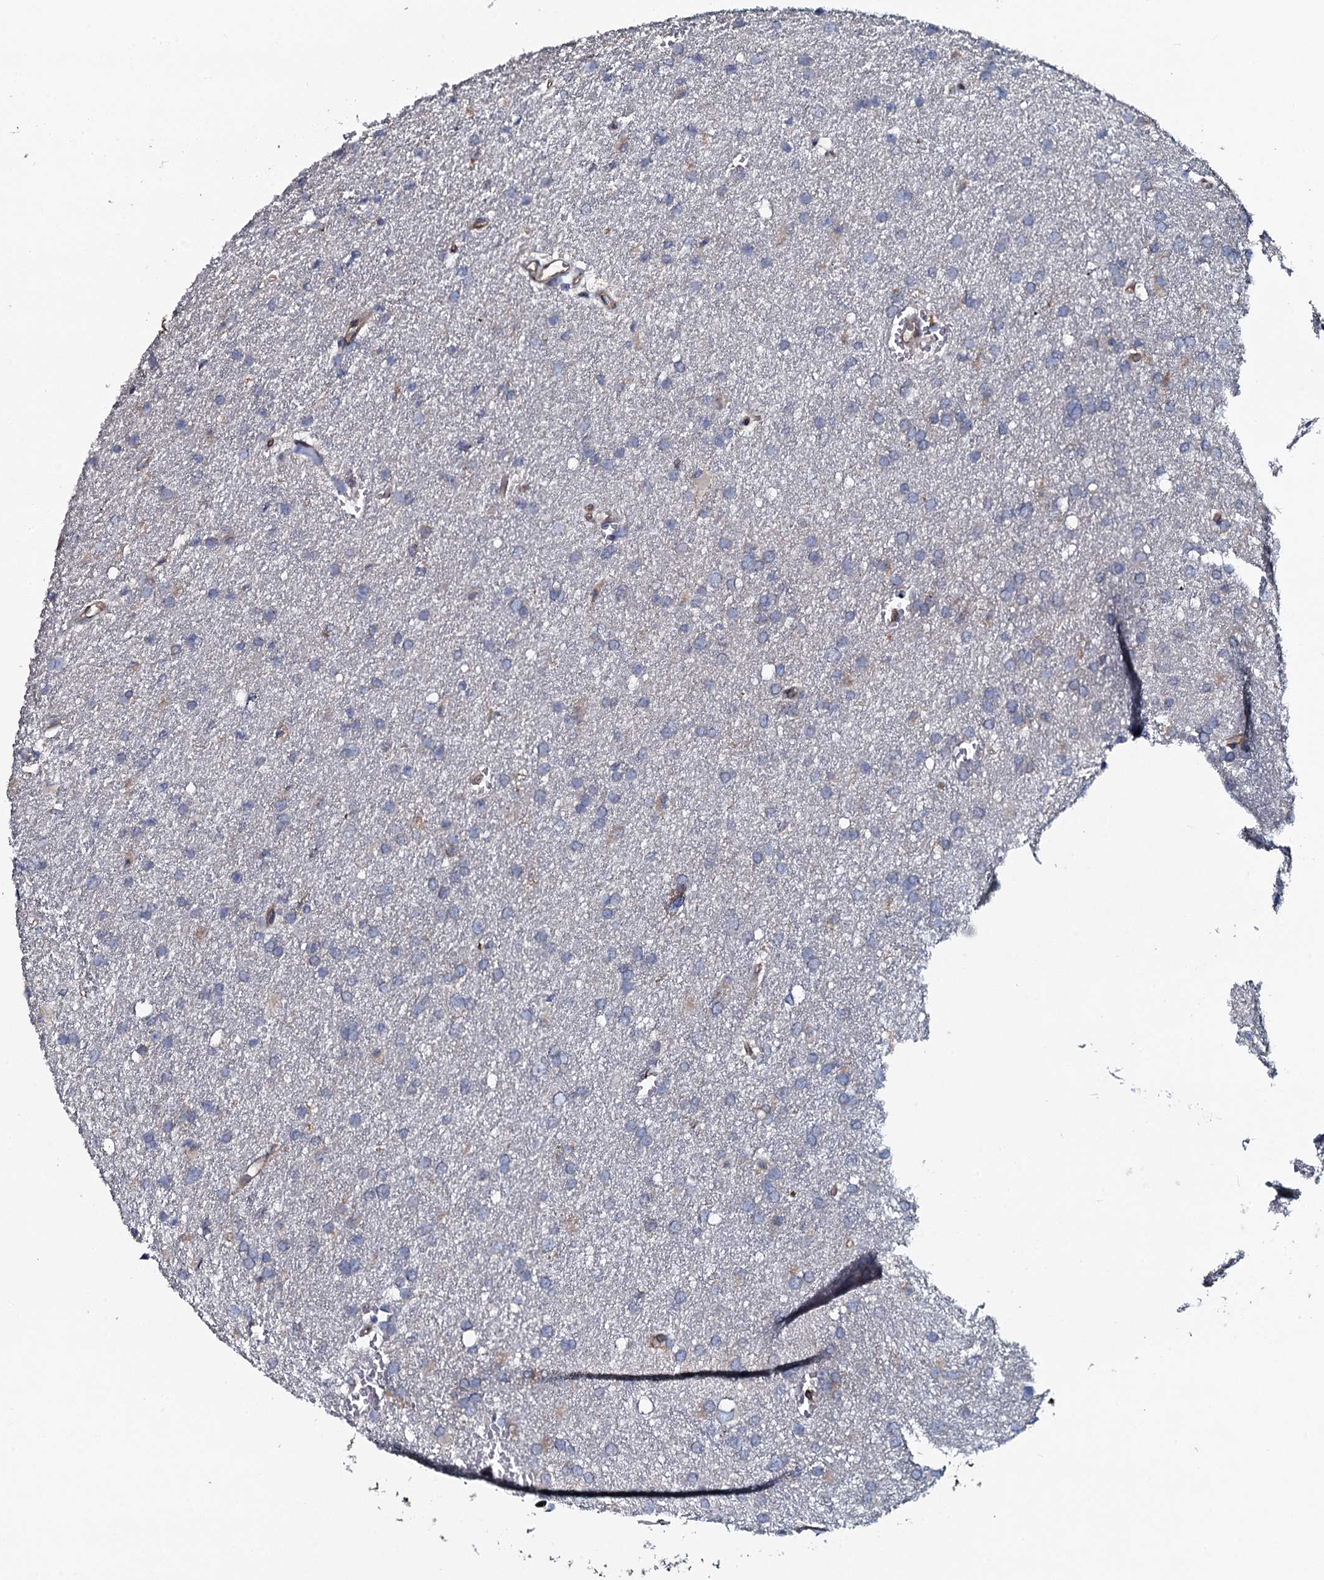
{"staining": {"intensity": "negative", "quantity": "none", "location": "none"}, "tissue": "glioma", "cell_type": "Tumor cells", "image_type": "cancer", "snomed": [{"axis": "morphology", "description": "Glioma, malignant, High grade"}, {"axis": "topography", "description": "Cerebral cortex"}], "caption": "Immunohistochemical staining of glioma shows no significant positivity in tumor cells.", "gene": "TMEM151A", "patient": {"sex": "female", "age": 36}}